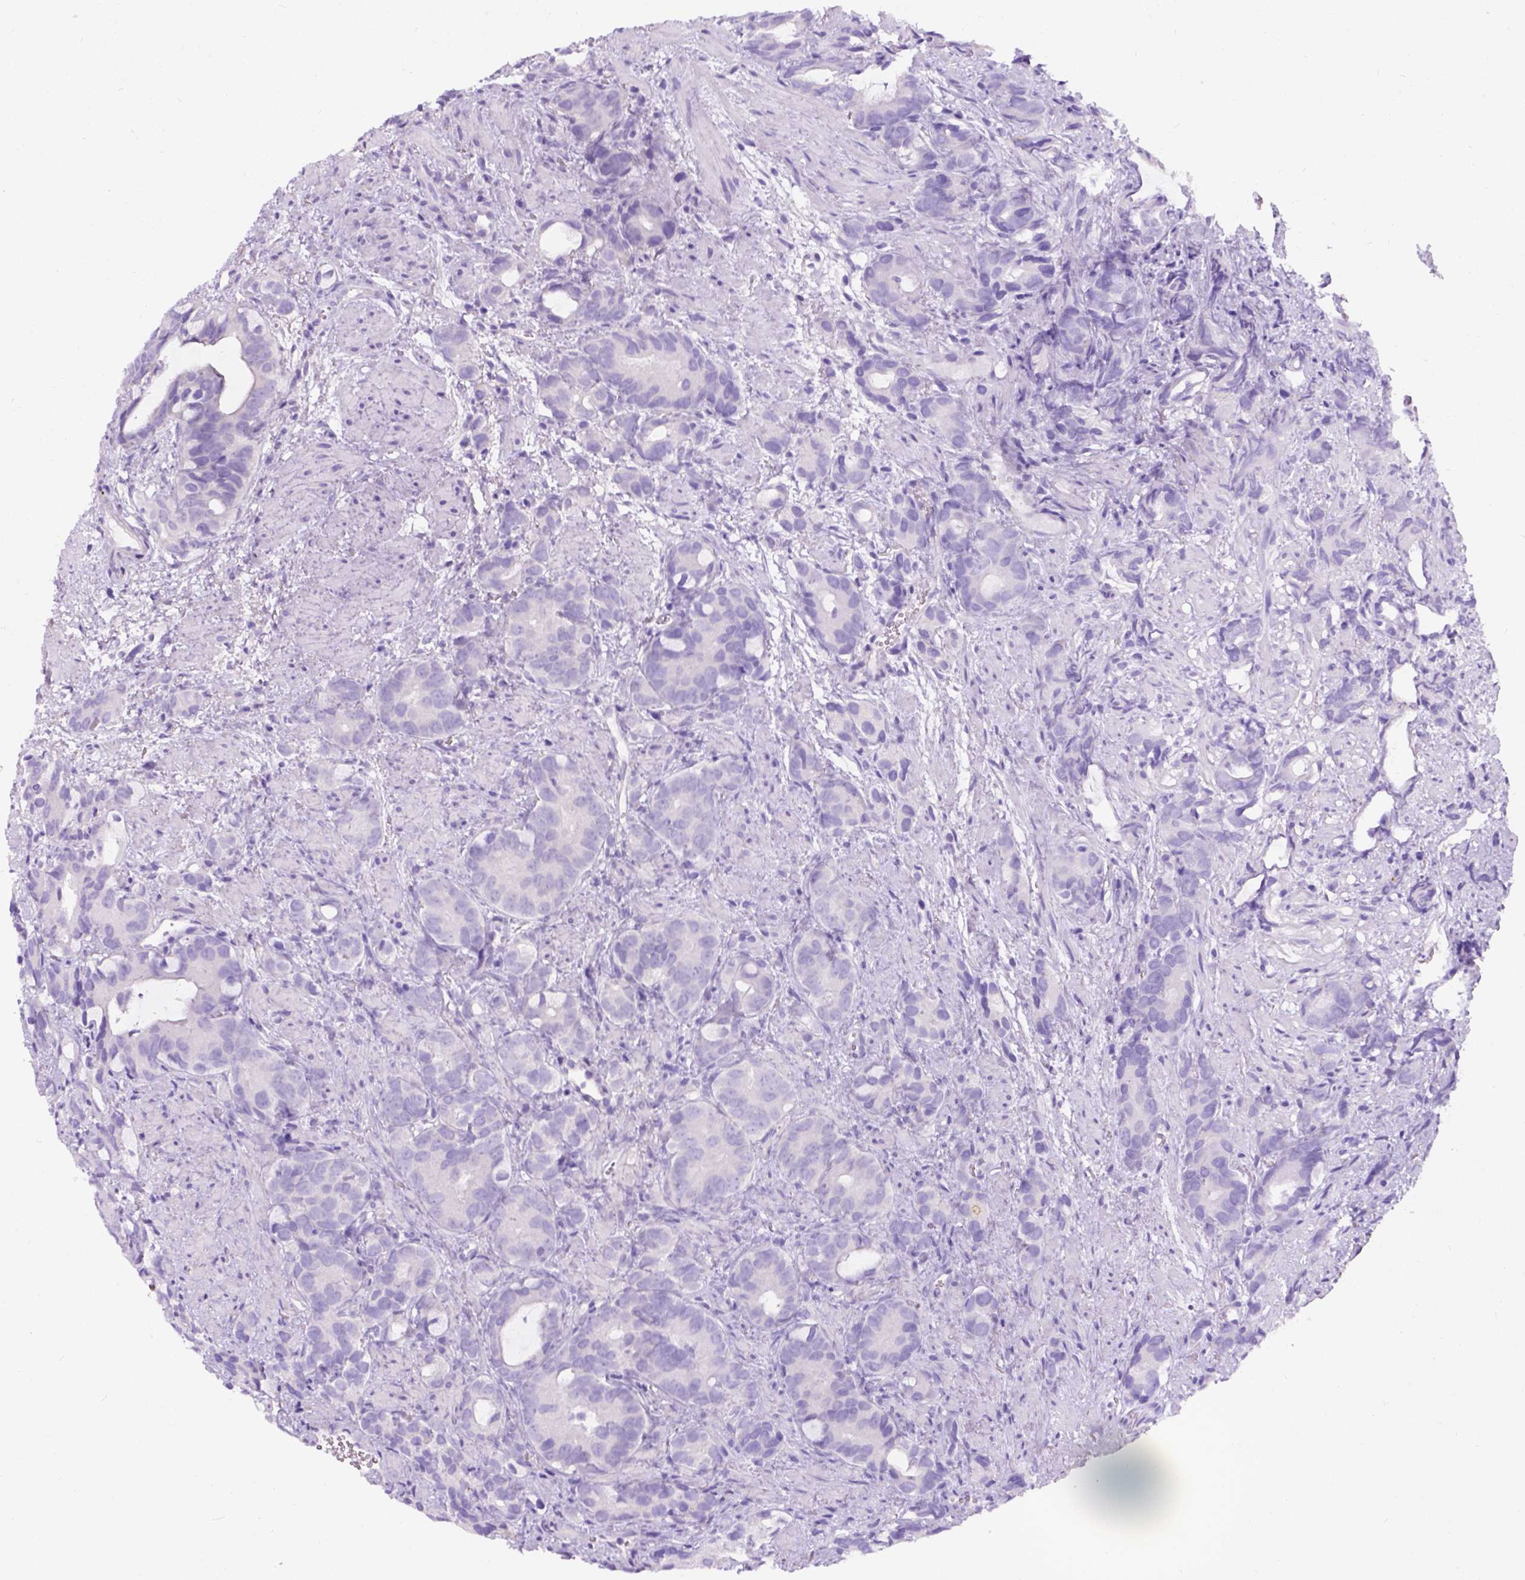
{"staining": {"intensity": "negative", "quantity": "none", "location": "none"}, "tissue": "prostate cancer", "cell_type": "Tumor cells", "image_type": "cancer", "snomed": [{"axis": "morphology", "description": "Adenocarcinoma, High grade"}, {"axis": "topography", "description": "Prostate"}], "caption": "High-grade adenocarcinoma (prostate) was stained to show a protein in brown. There is no significant staining in tumor cells.", "gene": "C7orf57", "patient": {"sex": "male", "age": 84}}